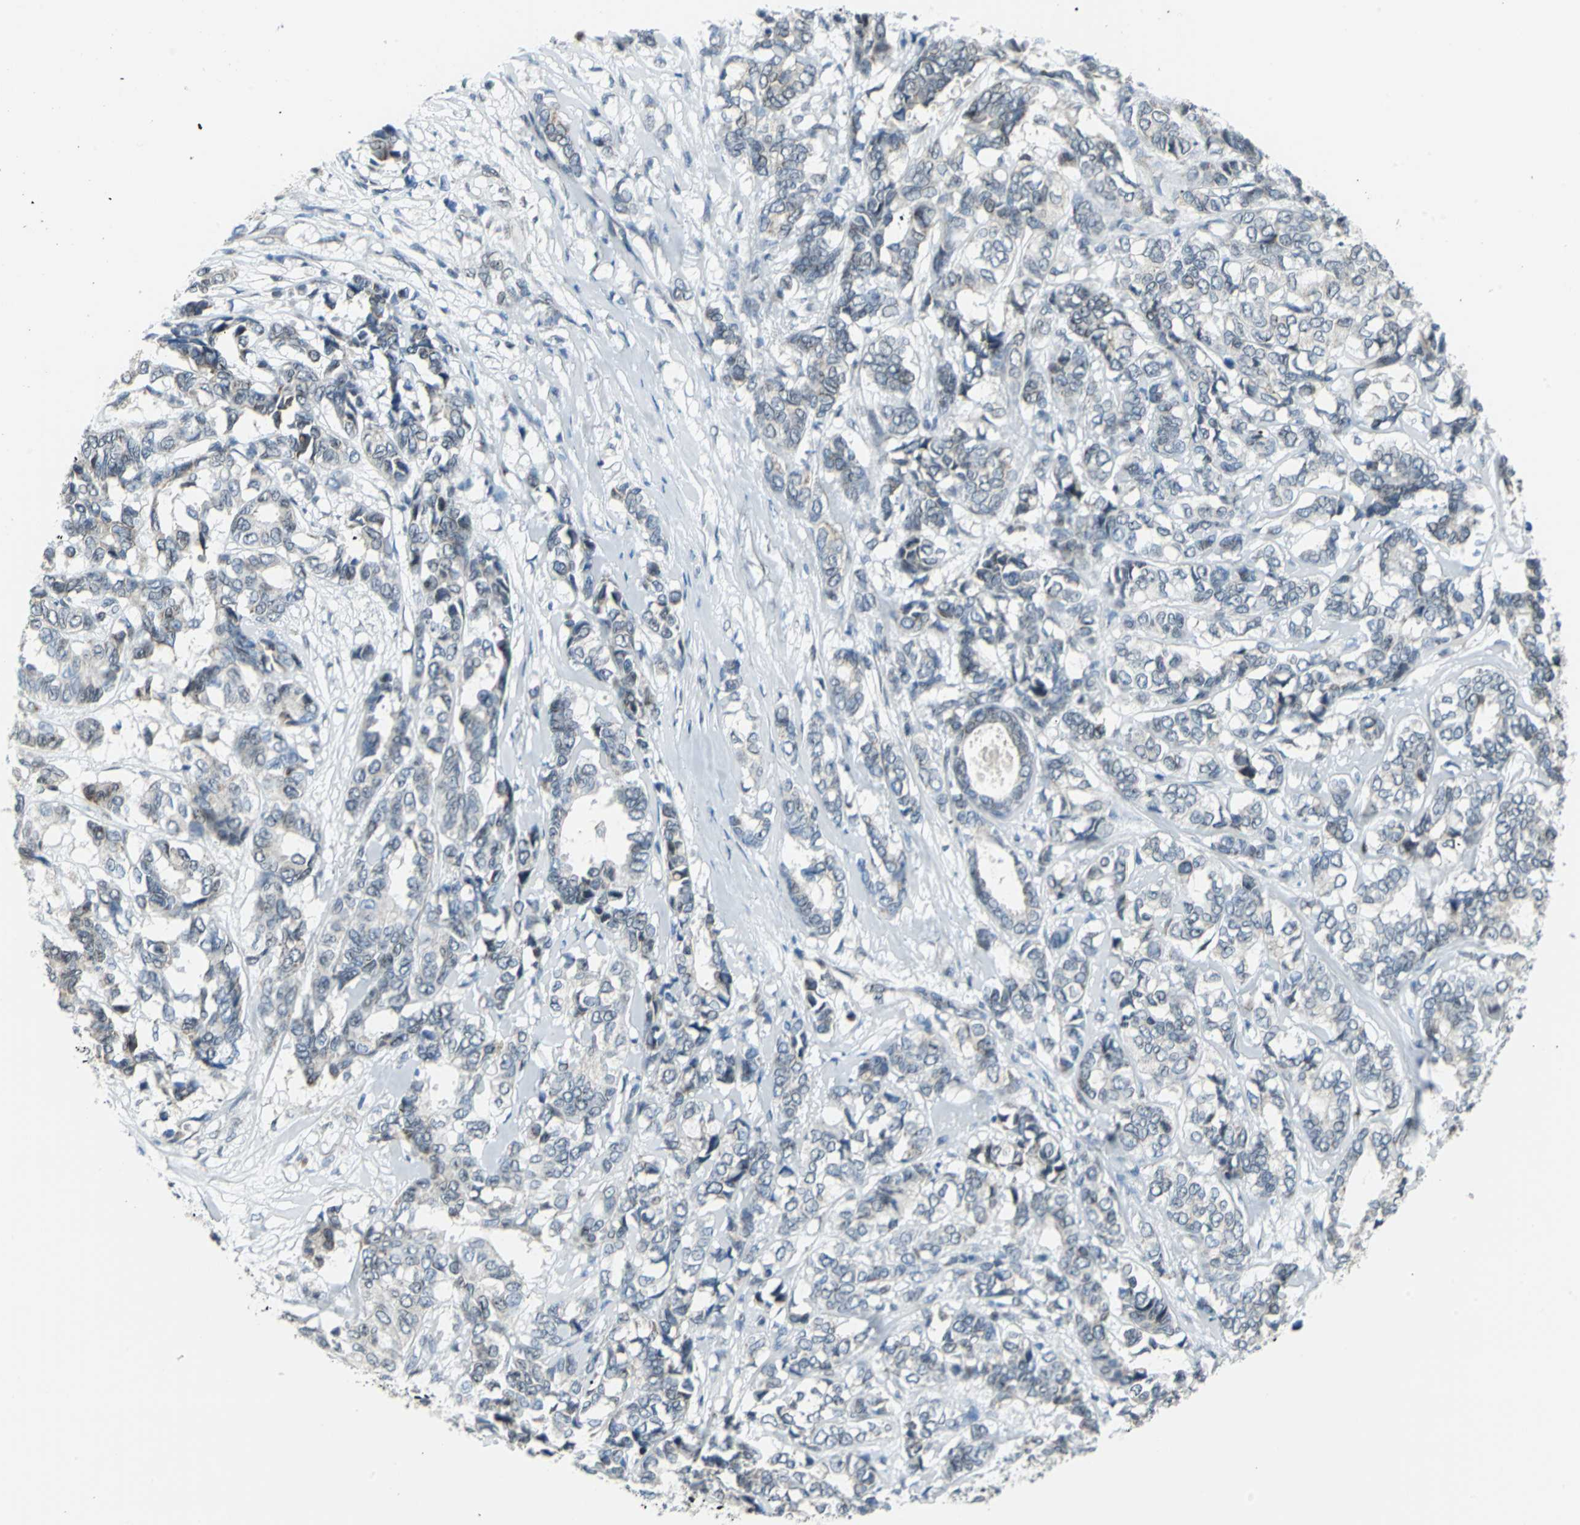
{"staining": {"intensity": "negative", "quantity": "none", "location": "none"}, "tissue": "breast cancer", "cell_type": "Tumor cells", "image_type": "cancer", "snomed": [{"axis": "morphology", "description": "Duct carcinoma"}, {"axis": "topography", "description": "Breast"}], "caption": "Tumor cells show no significant protein expression in infiltrating ductal carcinoma (breast). The staining was performed using DAB to visualize the protein expression in brown, while the nuclei were stained in blue with hematoxylin (Magnification: 20x).", "gene": "SNUPN", "patient": {"sex": "female", "age": 87}}